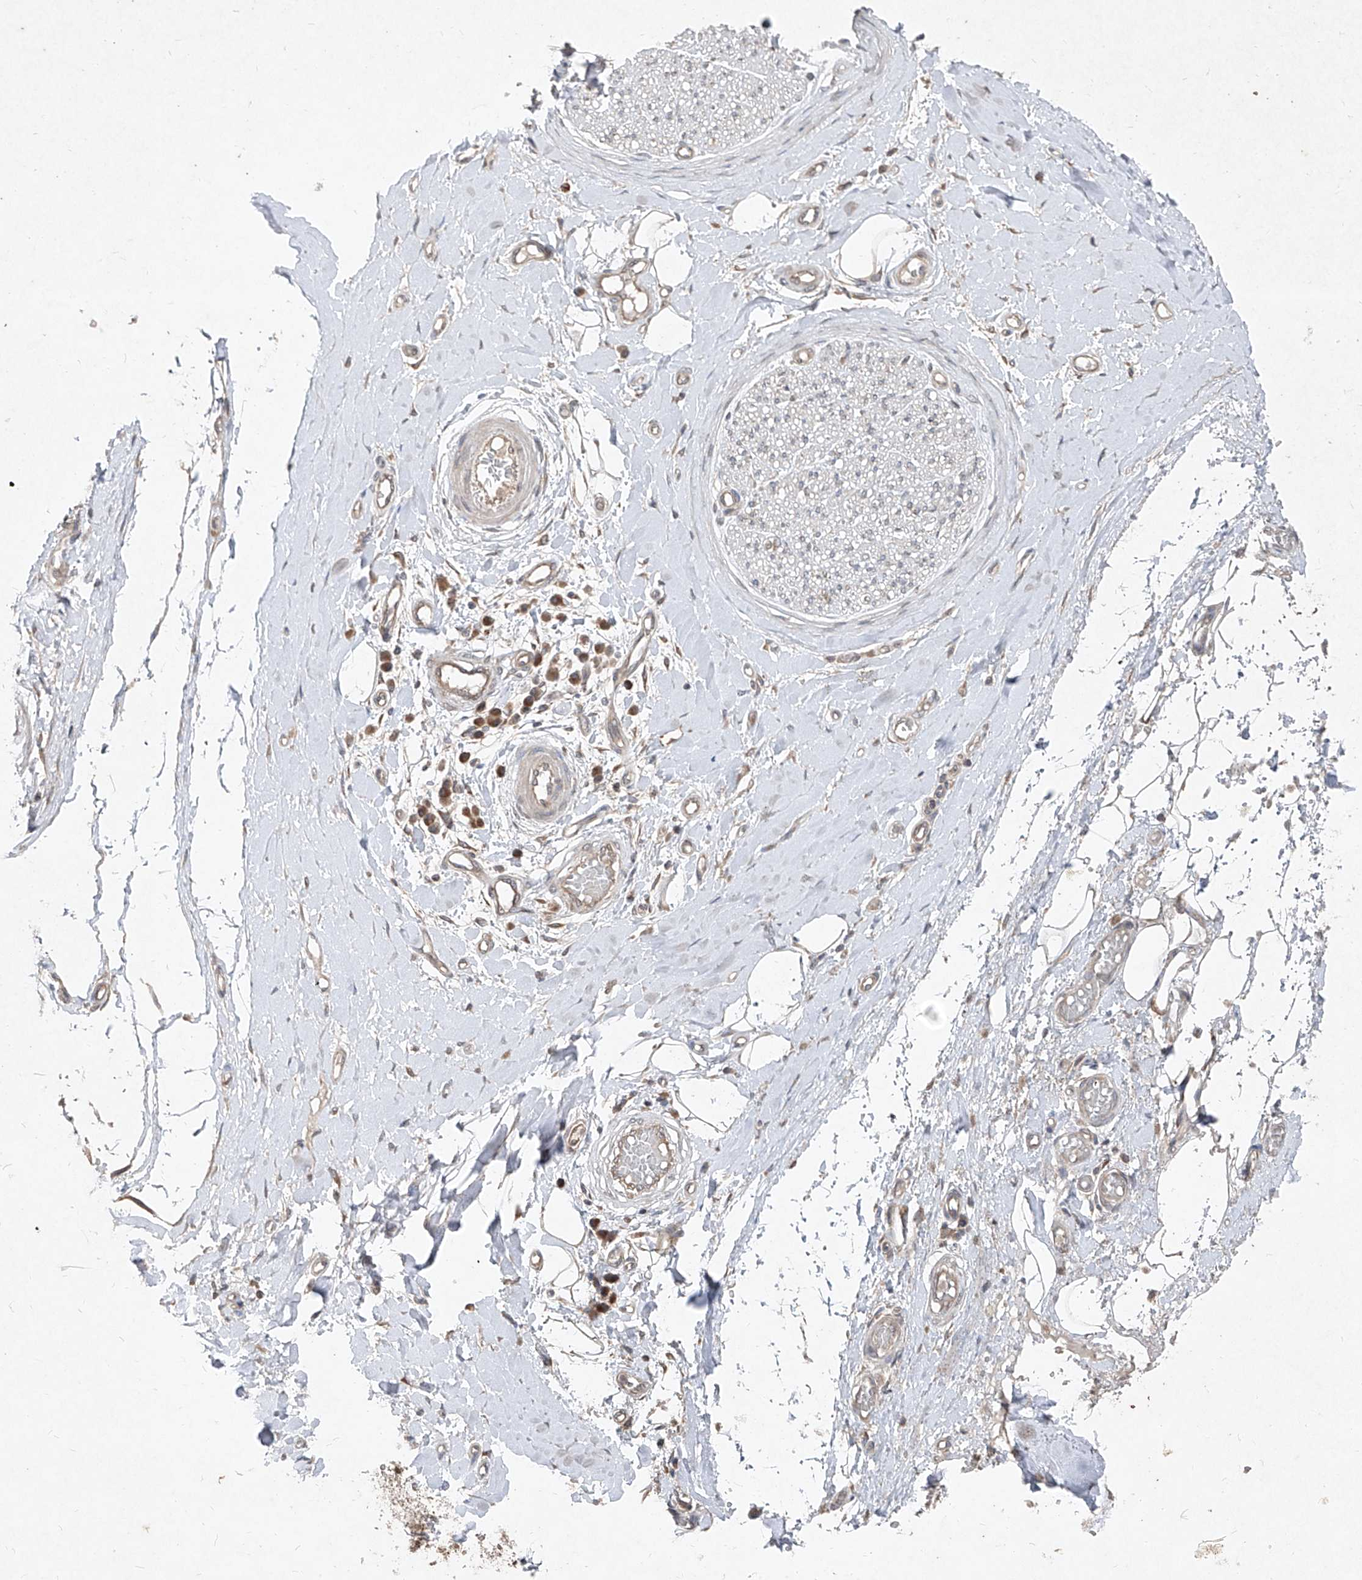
{"staining": {"intensity": "moderate", "quantity": "25%-75%", "location": "cytoplasmic/membranous"}, "tissue": "adipose tissue", "cell_type": "Adipocytes", "image_type": "normal", "snomed": [{"axis": "morphology", "description": "Normal tissue, NOS"}, {"axis": "morphology", "description": "Adenocarcinoma, NOS"}, {"axis": "topography", "description": "Esophagus"}, {"axis": "topography", "description": "Stomach, upper"}, {"axis": "topography", "description": "Peripheral nerve tissue"}], "caption": "Normal adipose tissue was stained to show a protein in brown. There is medium levels of moderate cytoplasmic/membranous positivity in approximately 25%-75% of adipocytes. The staining was performed using DAB, with brown indicating positive protein expression. Nuclei are stained blue with hematoxylin.", "gene": "ABCD3", "patient": {"sex": "male", "age": 62}}